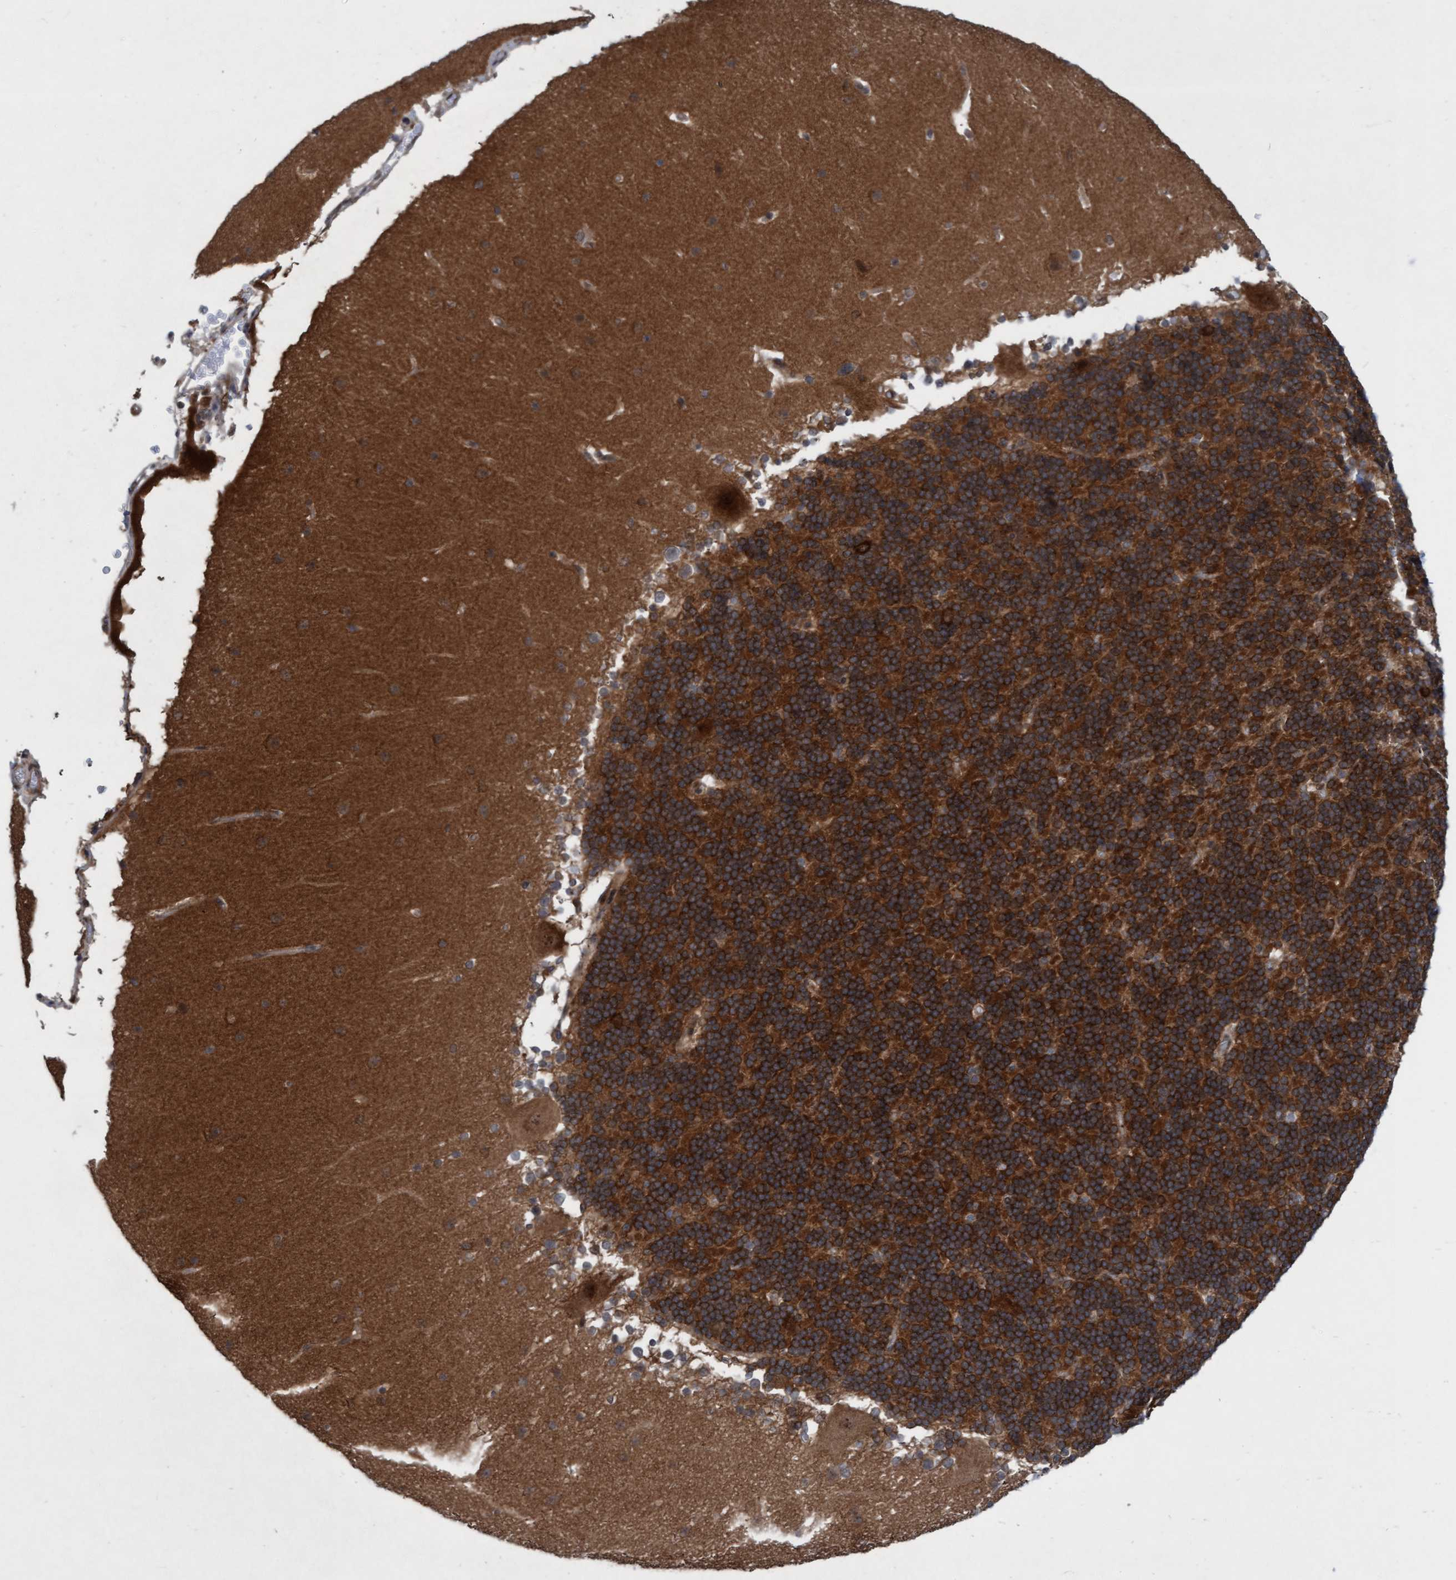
{"staining": {"intensity": "strong", "quantity": "25%-75%", "location": "cytoplasmic/membranous"}, "tissue": "cerebellum", "cell_type": "Cells in granular layer", "image_type": "normal", "snomed": [{"axis": "morphology", "description": "Normal tissue, NOS"}, {"axis": "topography", "description": "Cerebellum"}], "caption": "Brown immunohistochemical staining in unremarkable human cerebellum demonstrates strong cytoplasmic/membranous expression in approximately 25%-75% of cells in granular layer. Using DAB (3,3'-diaminobenzidine) (brown) and hematoxylin (blue) stains, captured at high magnification using brightfield microscopy.", "gene": "RAP1GAP2", "patient": {"sex": "female", "age": 19}}